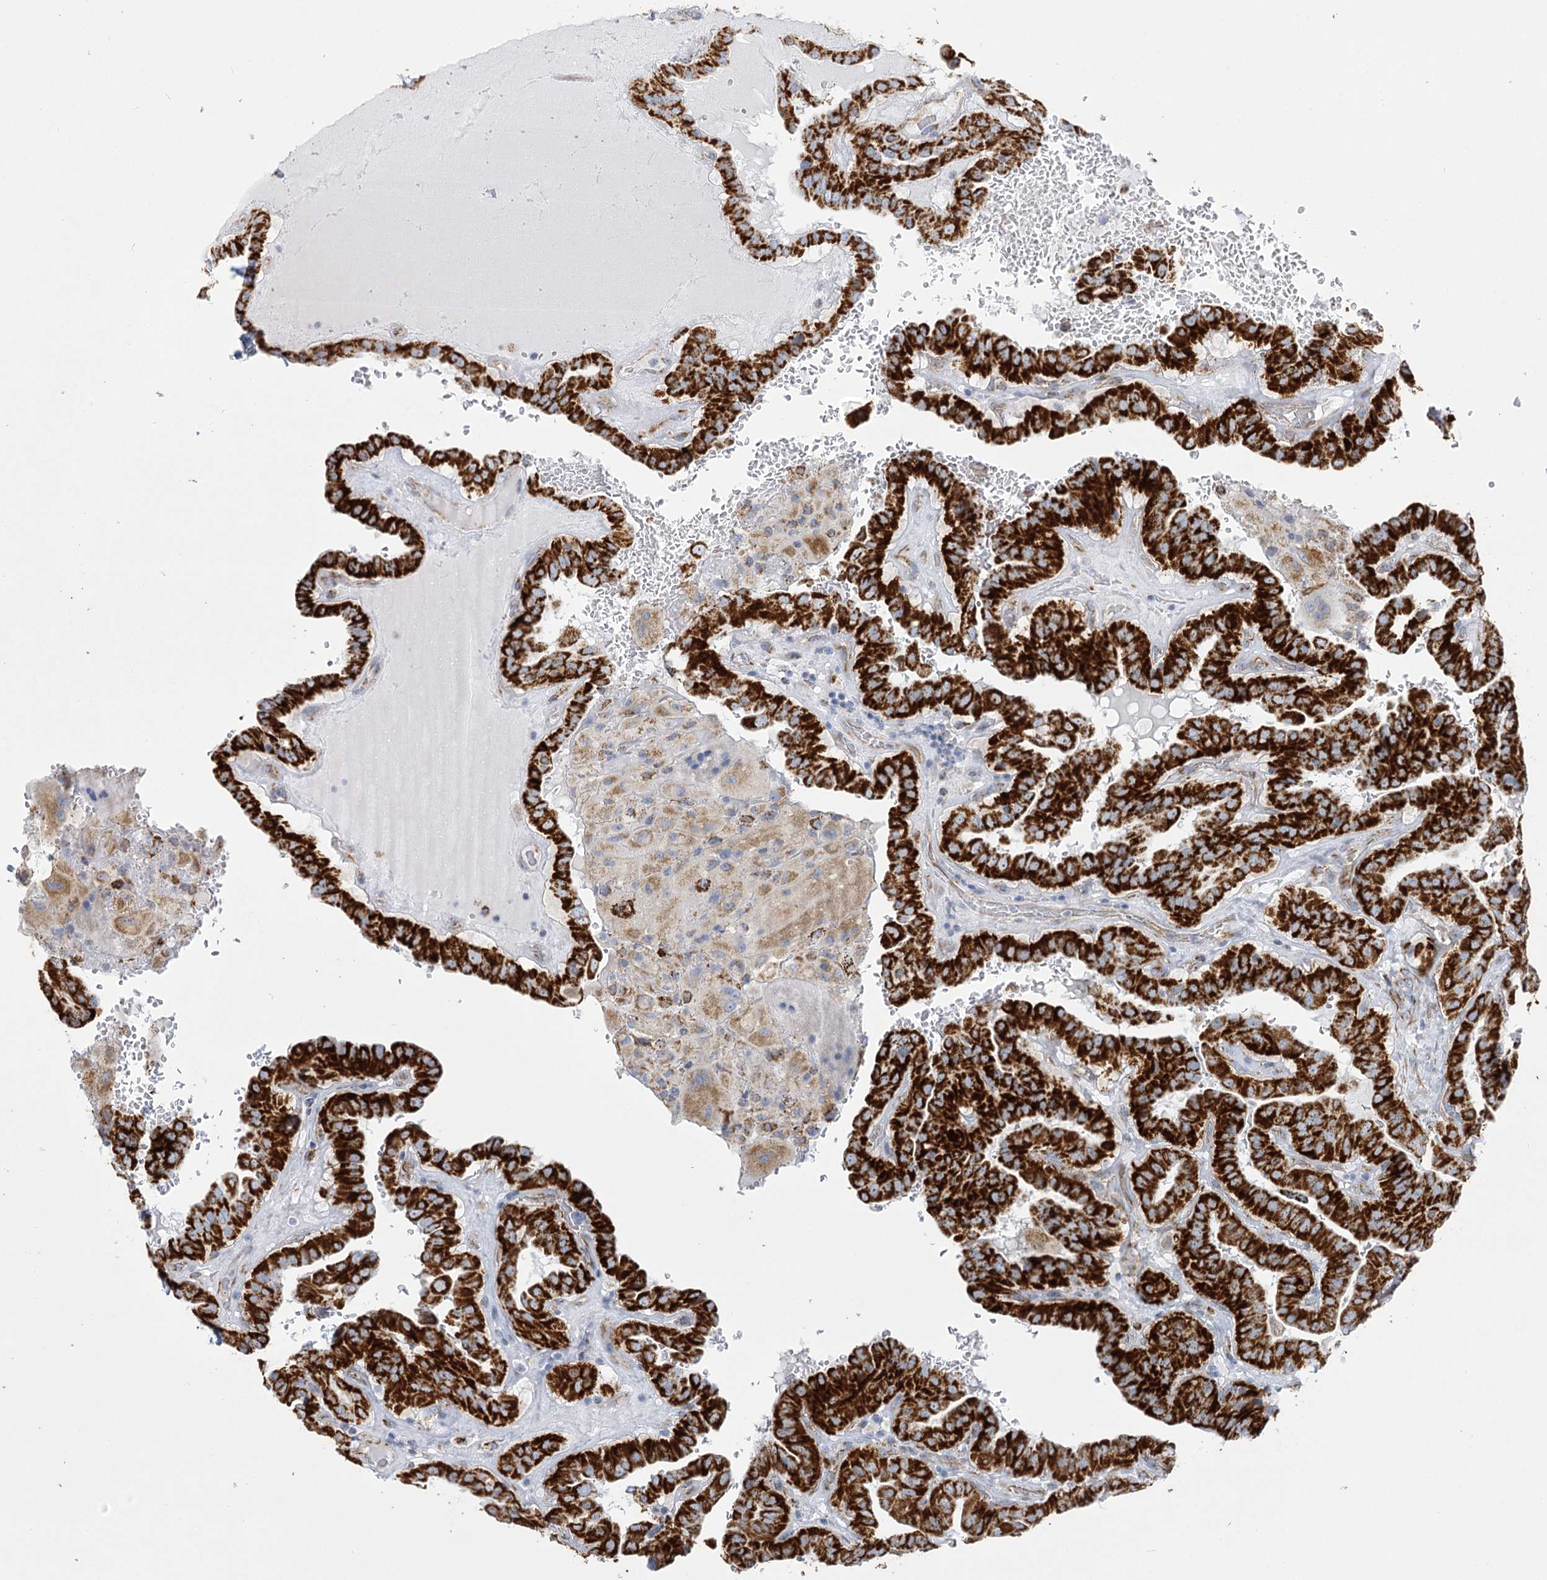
{"staining": {"intensity": "strong", "quantity": ">75%", "location": "cytoplasmic/membranous"}, "tissue": "thyroid cancer", "cell_type": "Tumor cells", "image_type": "cancer", "snomed": [{"axis": "morphology", "description": "Papillary adenocarcinoma, NOS"}, {"axis": "topography", "description": "Thyroid gland"}], "caption": "Human thyroid cancer stained for a protein (brown) exhibits strong cytoplasmic/membranous positive staining in approximately >75% of tumor cells.", "gene": "DHTKD1", "patient": {"sex": "male", "age": 77}}